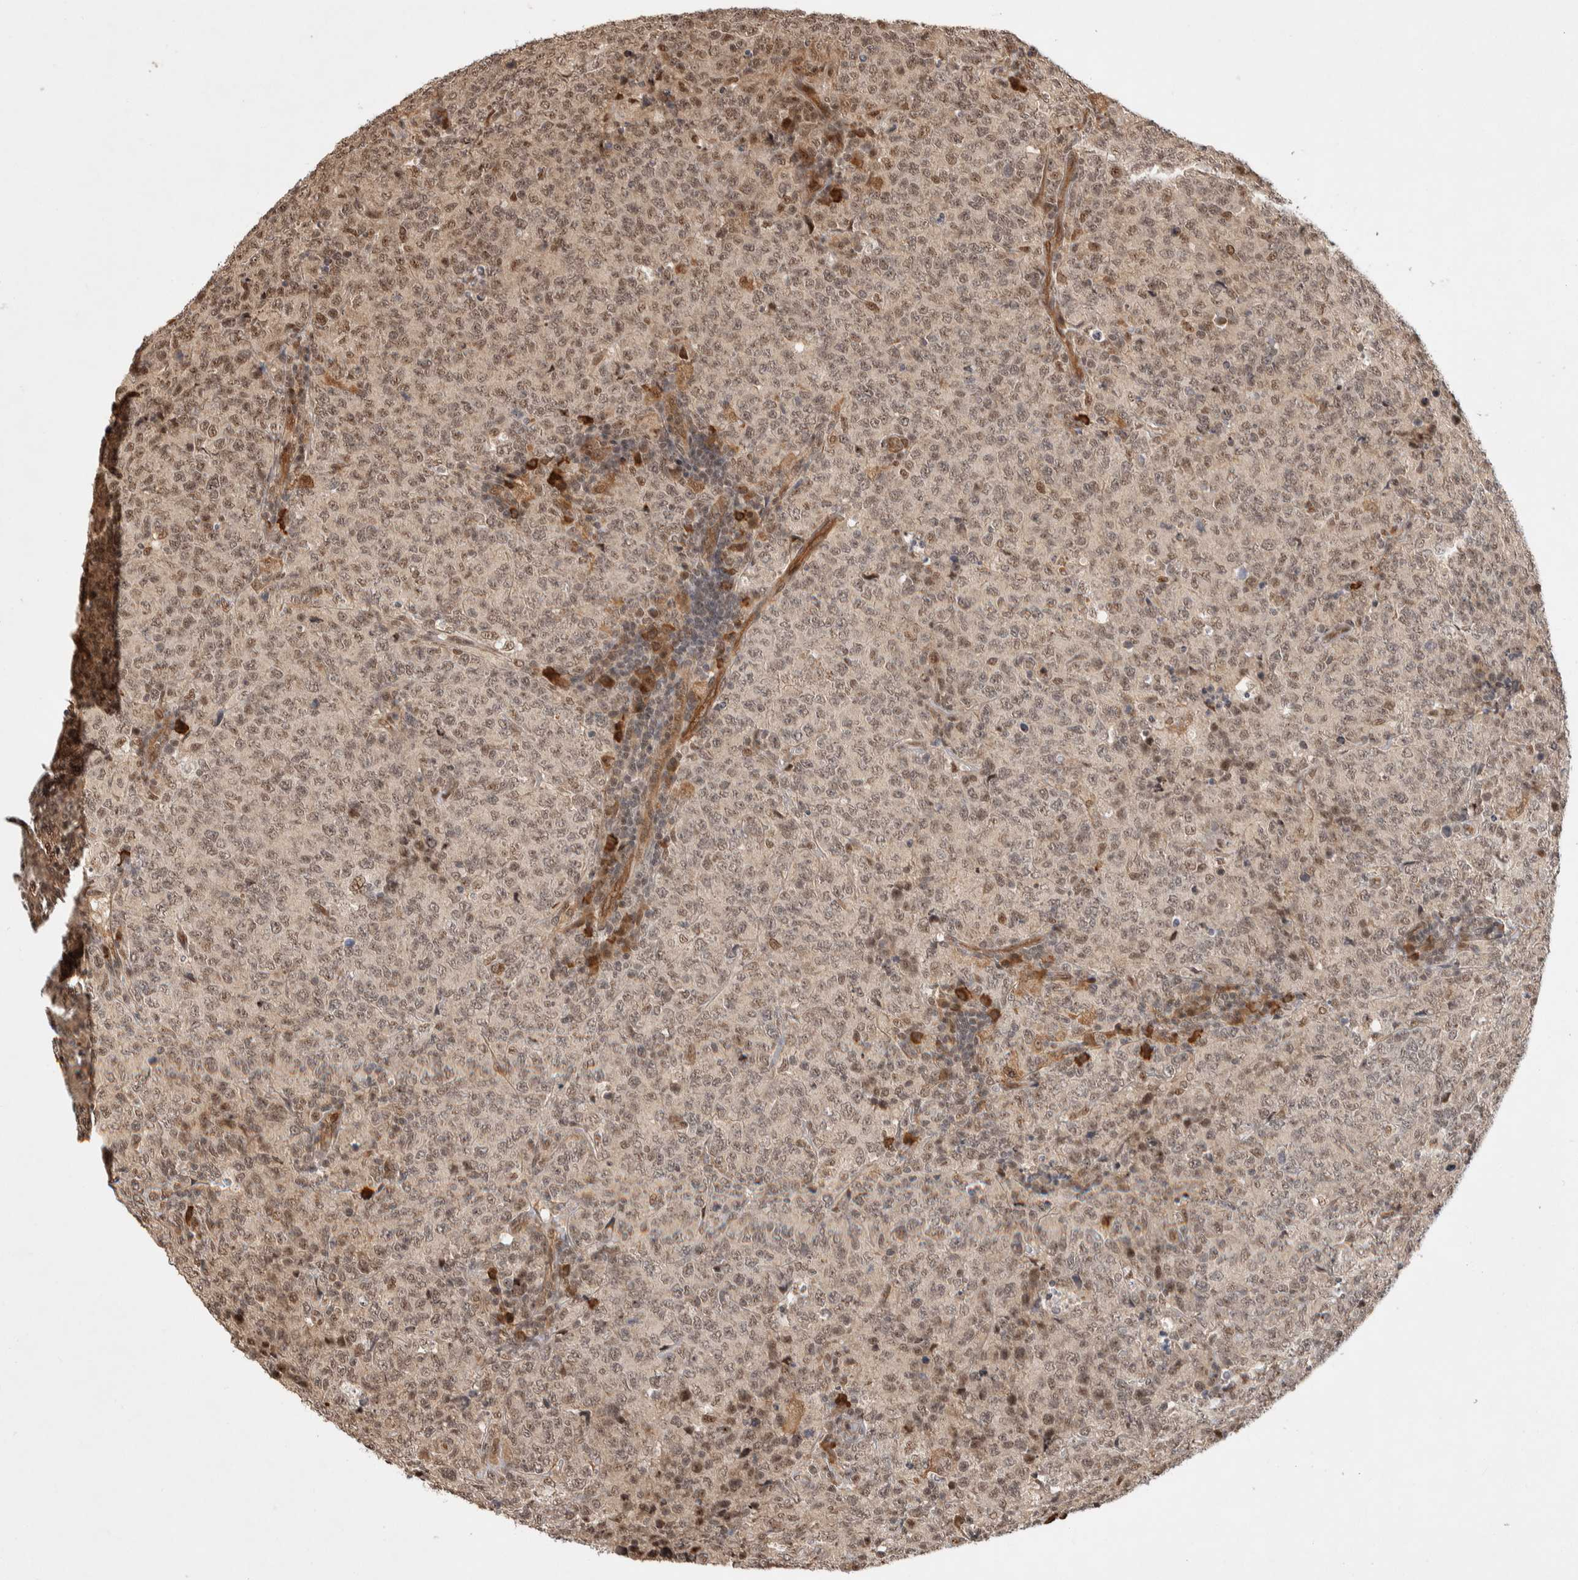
{"staining": {"intensity": "weak", "quantity": ">75%", "location": "nuclear"}, "tissue": "lymphoma", "cell_type": "Tumor cells", "image_type": "cancer", "snomed": [{"axis": "morphology", "description": "Malignant lymphoma, non-Hodgkin's type, High grade"}, {"axis": "topography", "description": "Tonsil"}], "caption": "An image showing weak nuclear expression in approximately >75% of tumor cells in lymphoma, as visualized by brown immunohistochemical staining.", "gene": "TOR1B", "patient": {"sex": "female", "age": 36}}